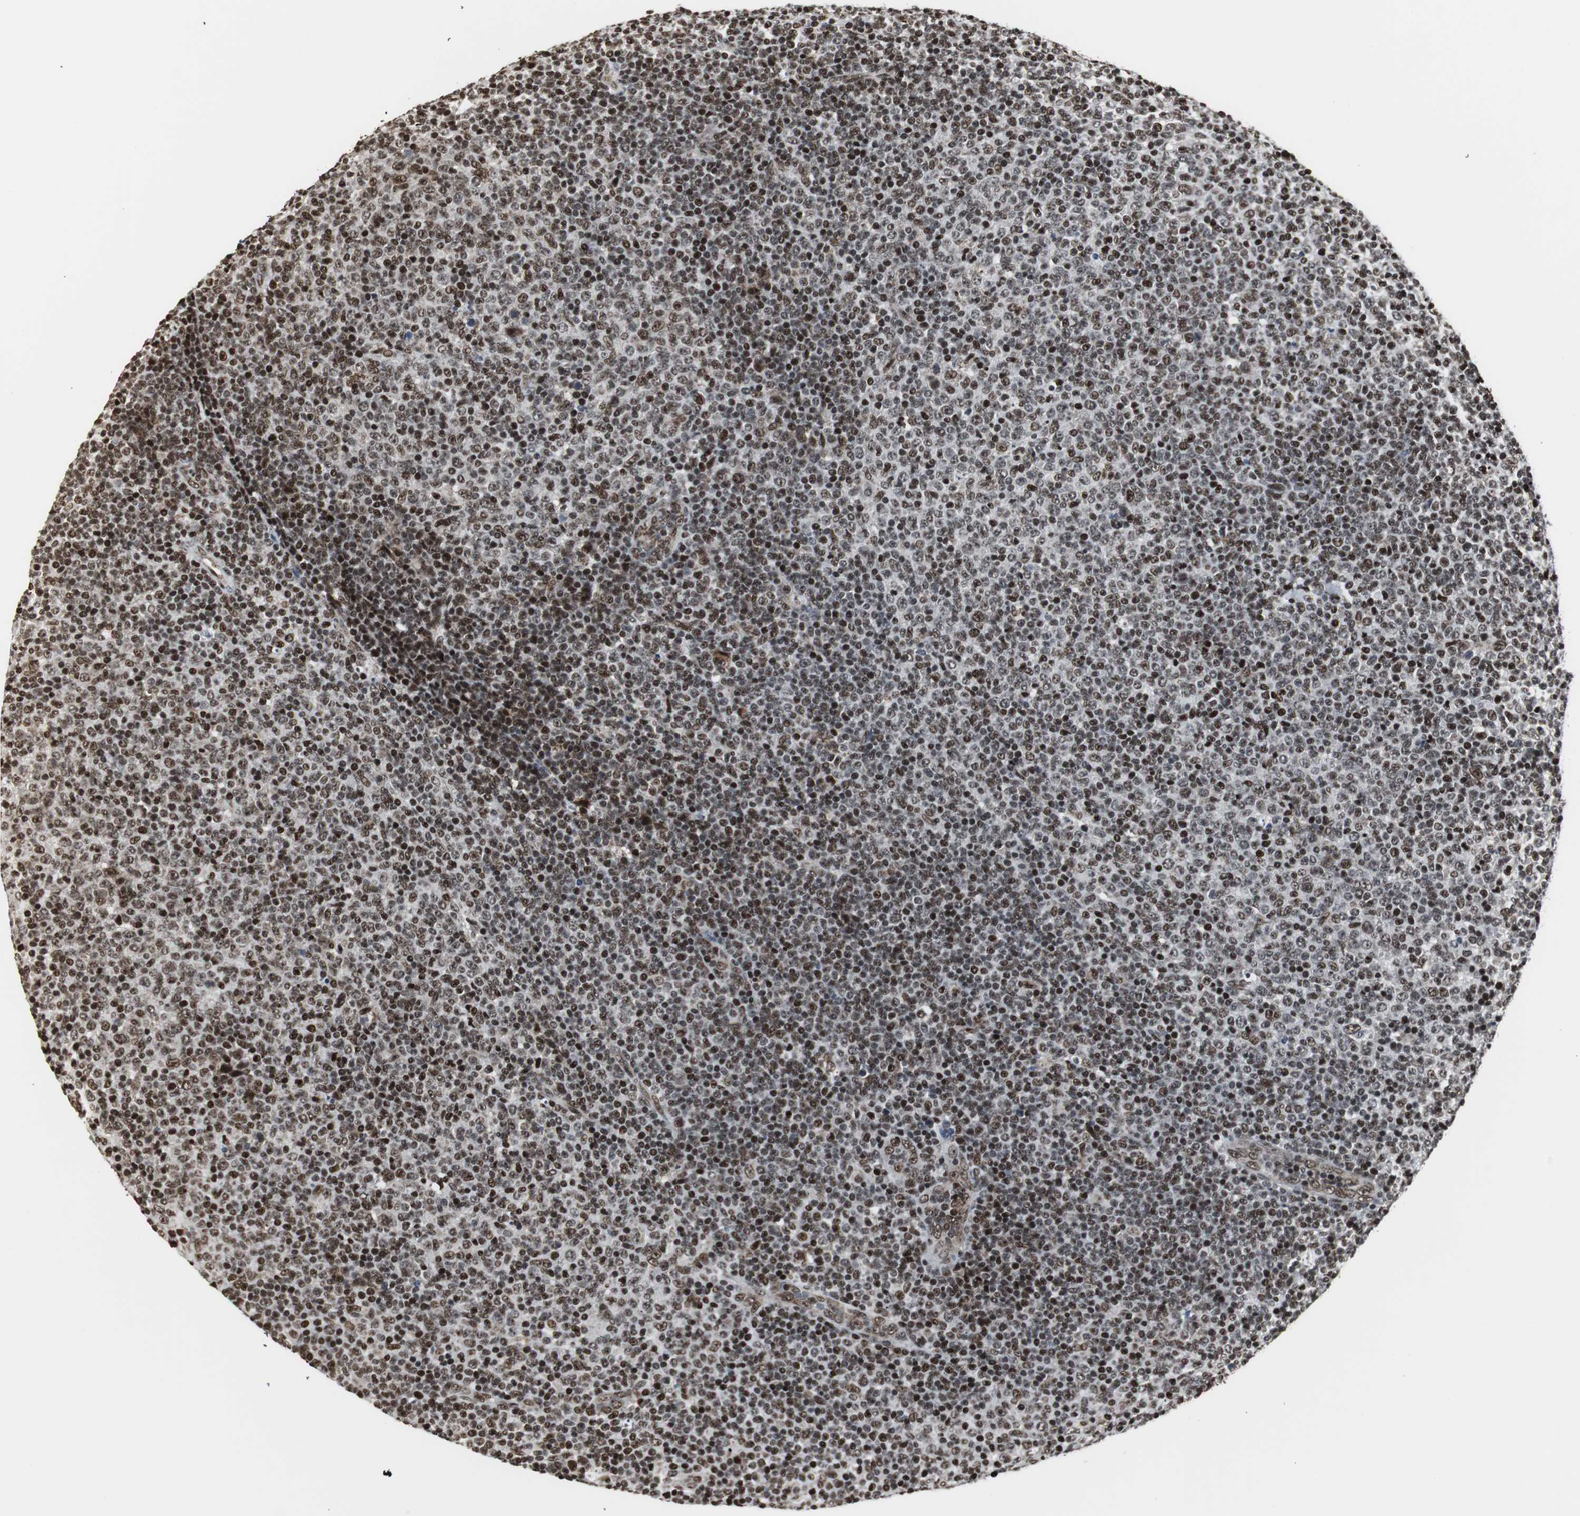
{"staining": {"intensity": "moderate", "quantity": ">75%", "location": "nuclear"}, "tissue": "lymphoma", "cell_type": "Tumor cells", "image_type": "cancer", "snomed": [{"axis": "morphology", "description": "Malignant lymphoma, non-Hodgkin's type, Low grade"}, {"axis": "topography", "description": "Lymph node"}], "caption": "Brown immunohistochemical staining in malignant lymphoma, non-Hodgkin's type (low-grade) shows moderate nuclear positivity in about >75% of tumor cells.", "gene": "PARN", "patient": {"sex": "male", "age": 70}}